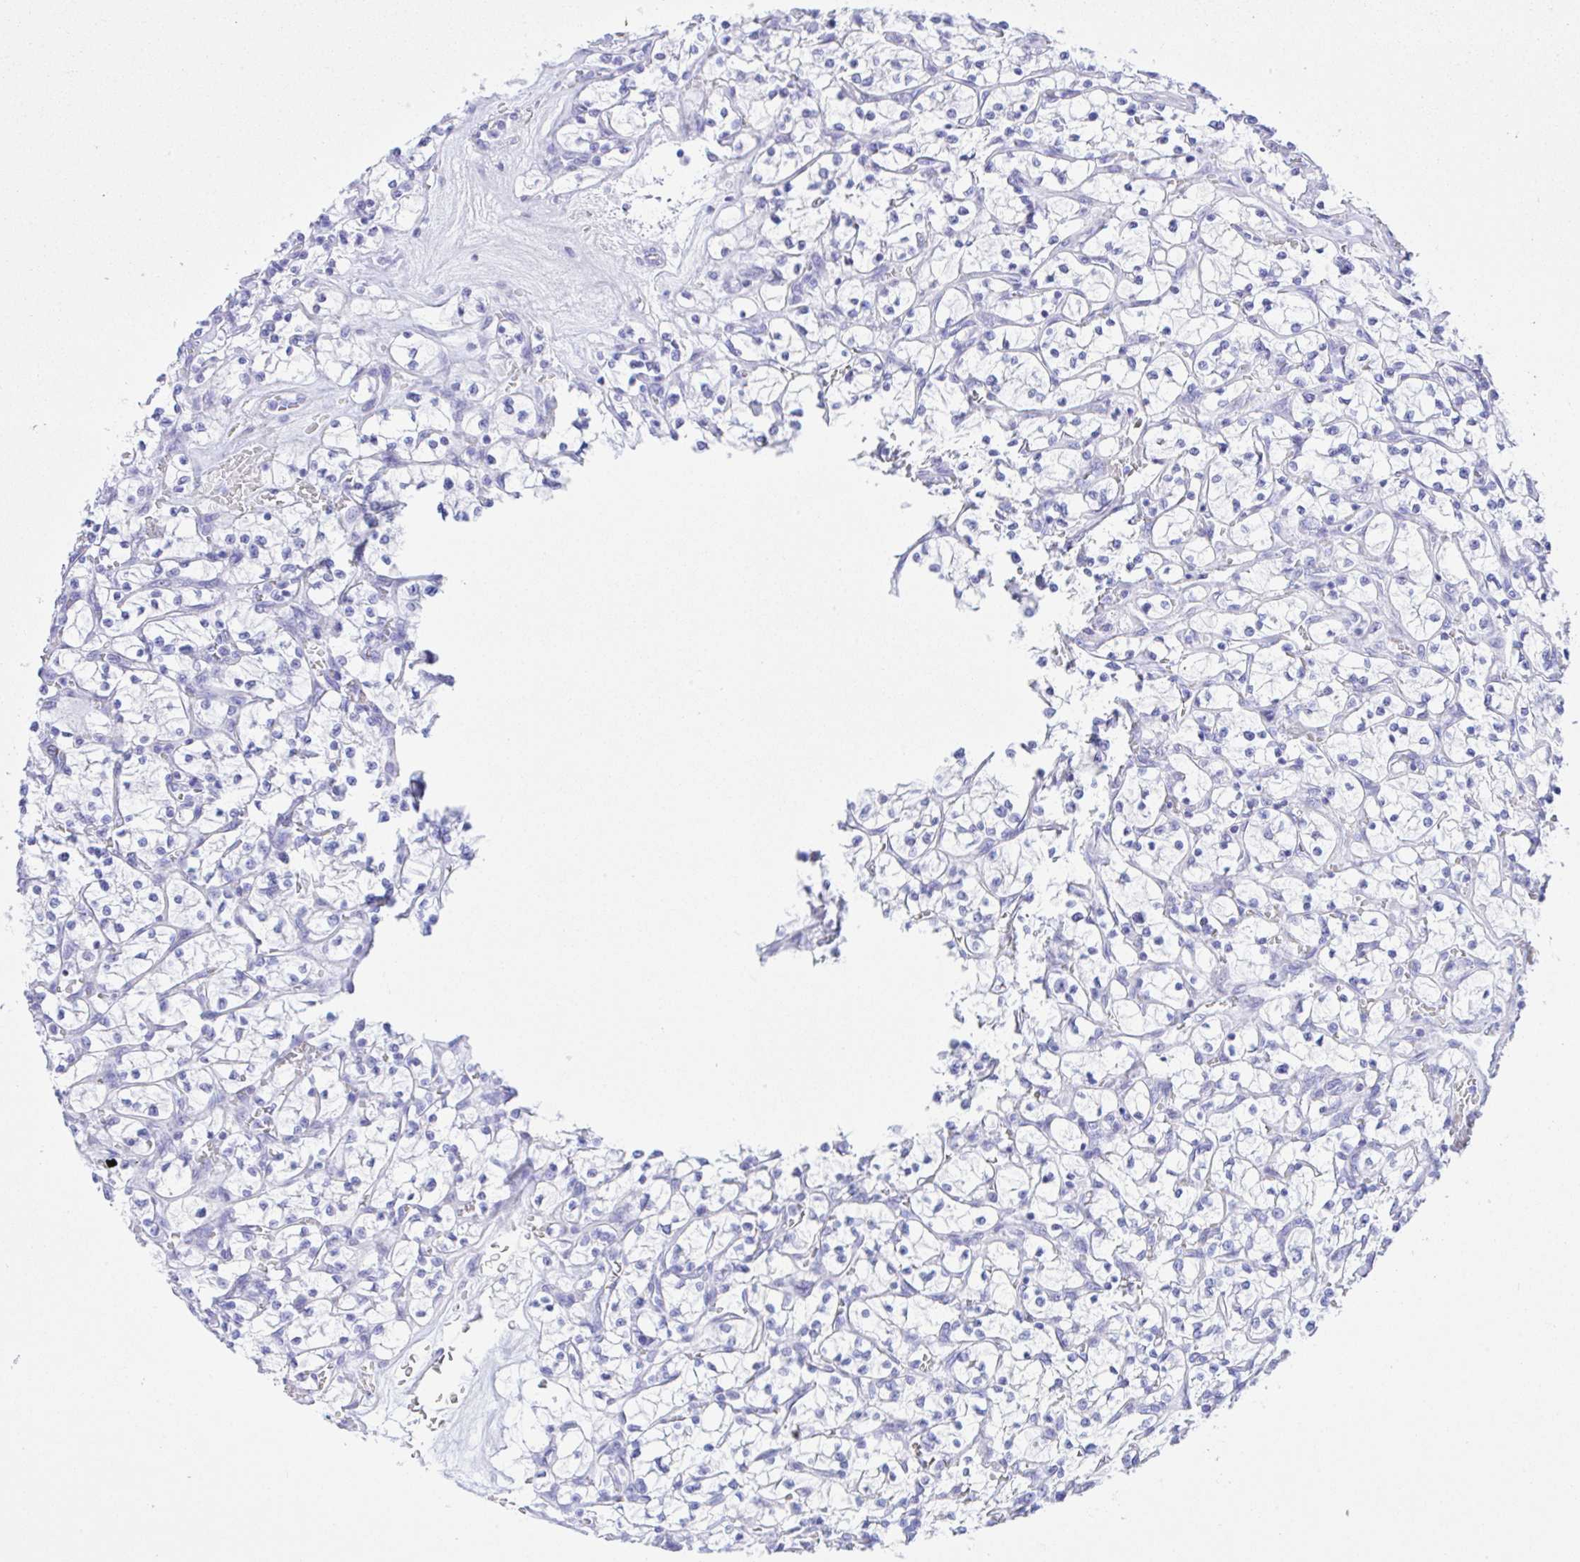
{"staining": {"intensity": "negative", "quantity": "none", "location": "none"}, "tissue": "renal cancer", "cell_type": "Tumor cells", "image_type": "cancer", "snomed": [{"axis": "morphology", "description": "Adenocarcinoma, NOS"}, {"axis": "topography", "description": "Kidney"}], "caption": "Tumor cells are negative for protein expression in human renal cancer.", "gene": "SELENOV", "patient": {"sex": "female", "age": 64}}